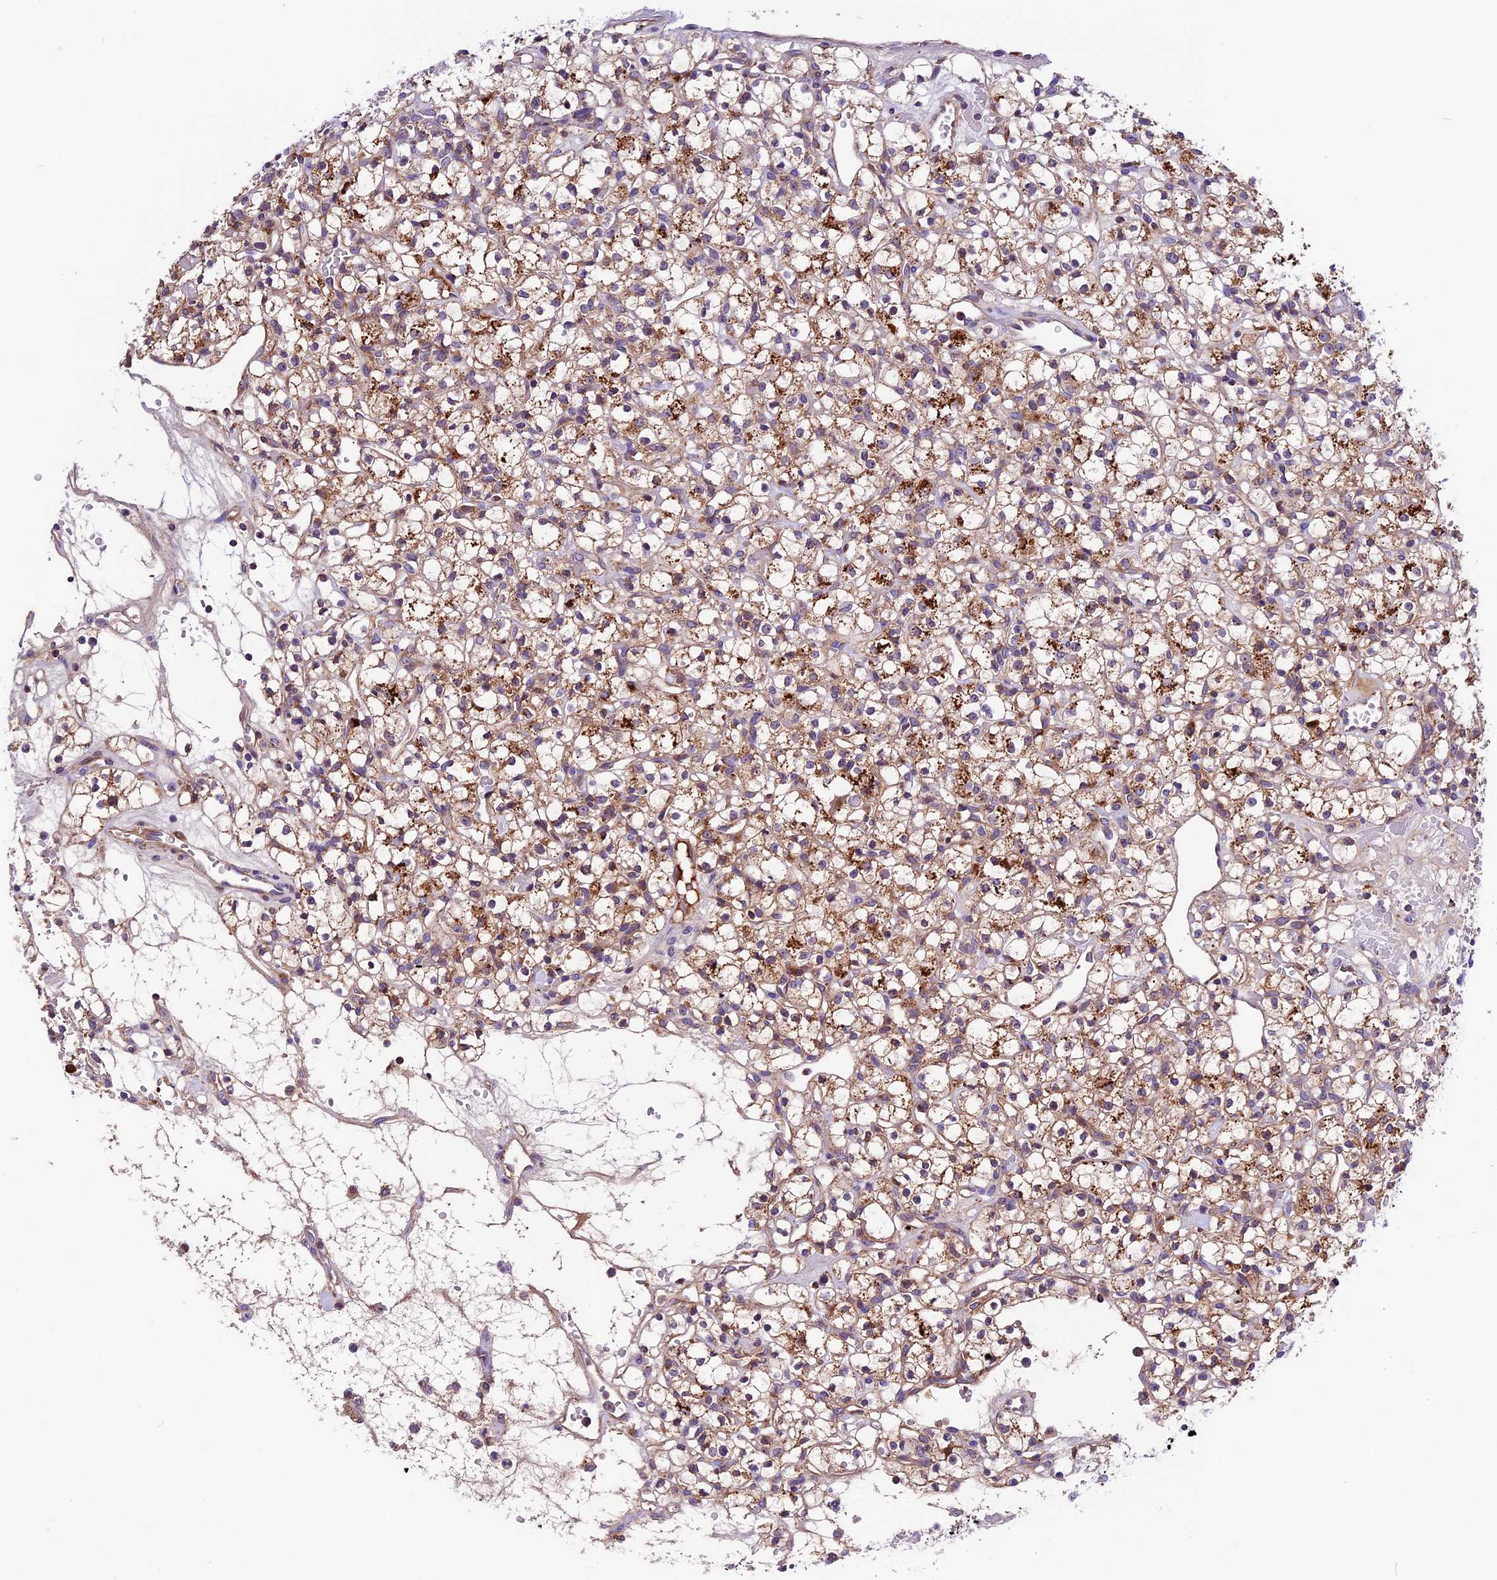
{"staining": {"intensity": "moderate", "quantity": ">75%", "location": "cytoplasmic/membranous"}, "tissue": "renal cancer", "cell_type": "Tumor cells", "image_type": "cancer", "snomed": [{"axis": "morphology", "description": "Adenocarcinoma, NOS"}, {"axis": "topography", "description": "Kidney"}], "caption": "Adenocarcinoma (renal) stained with a brown dye exhibits moderate cytoplasmic/membranous positive staining in about >75% of tumor cells.", "gene": "METTL22", "patient": {"sex": "female", "age": 59}}